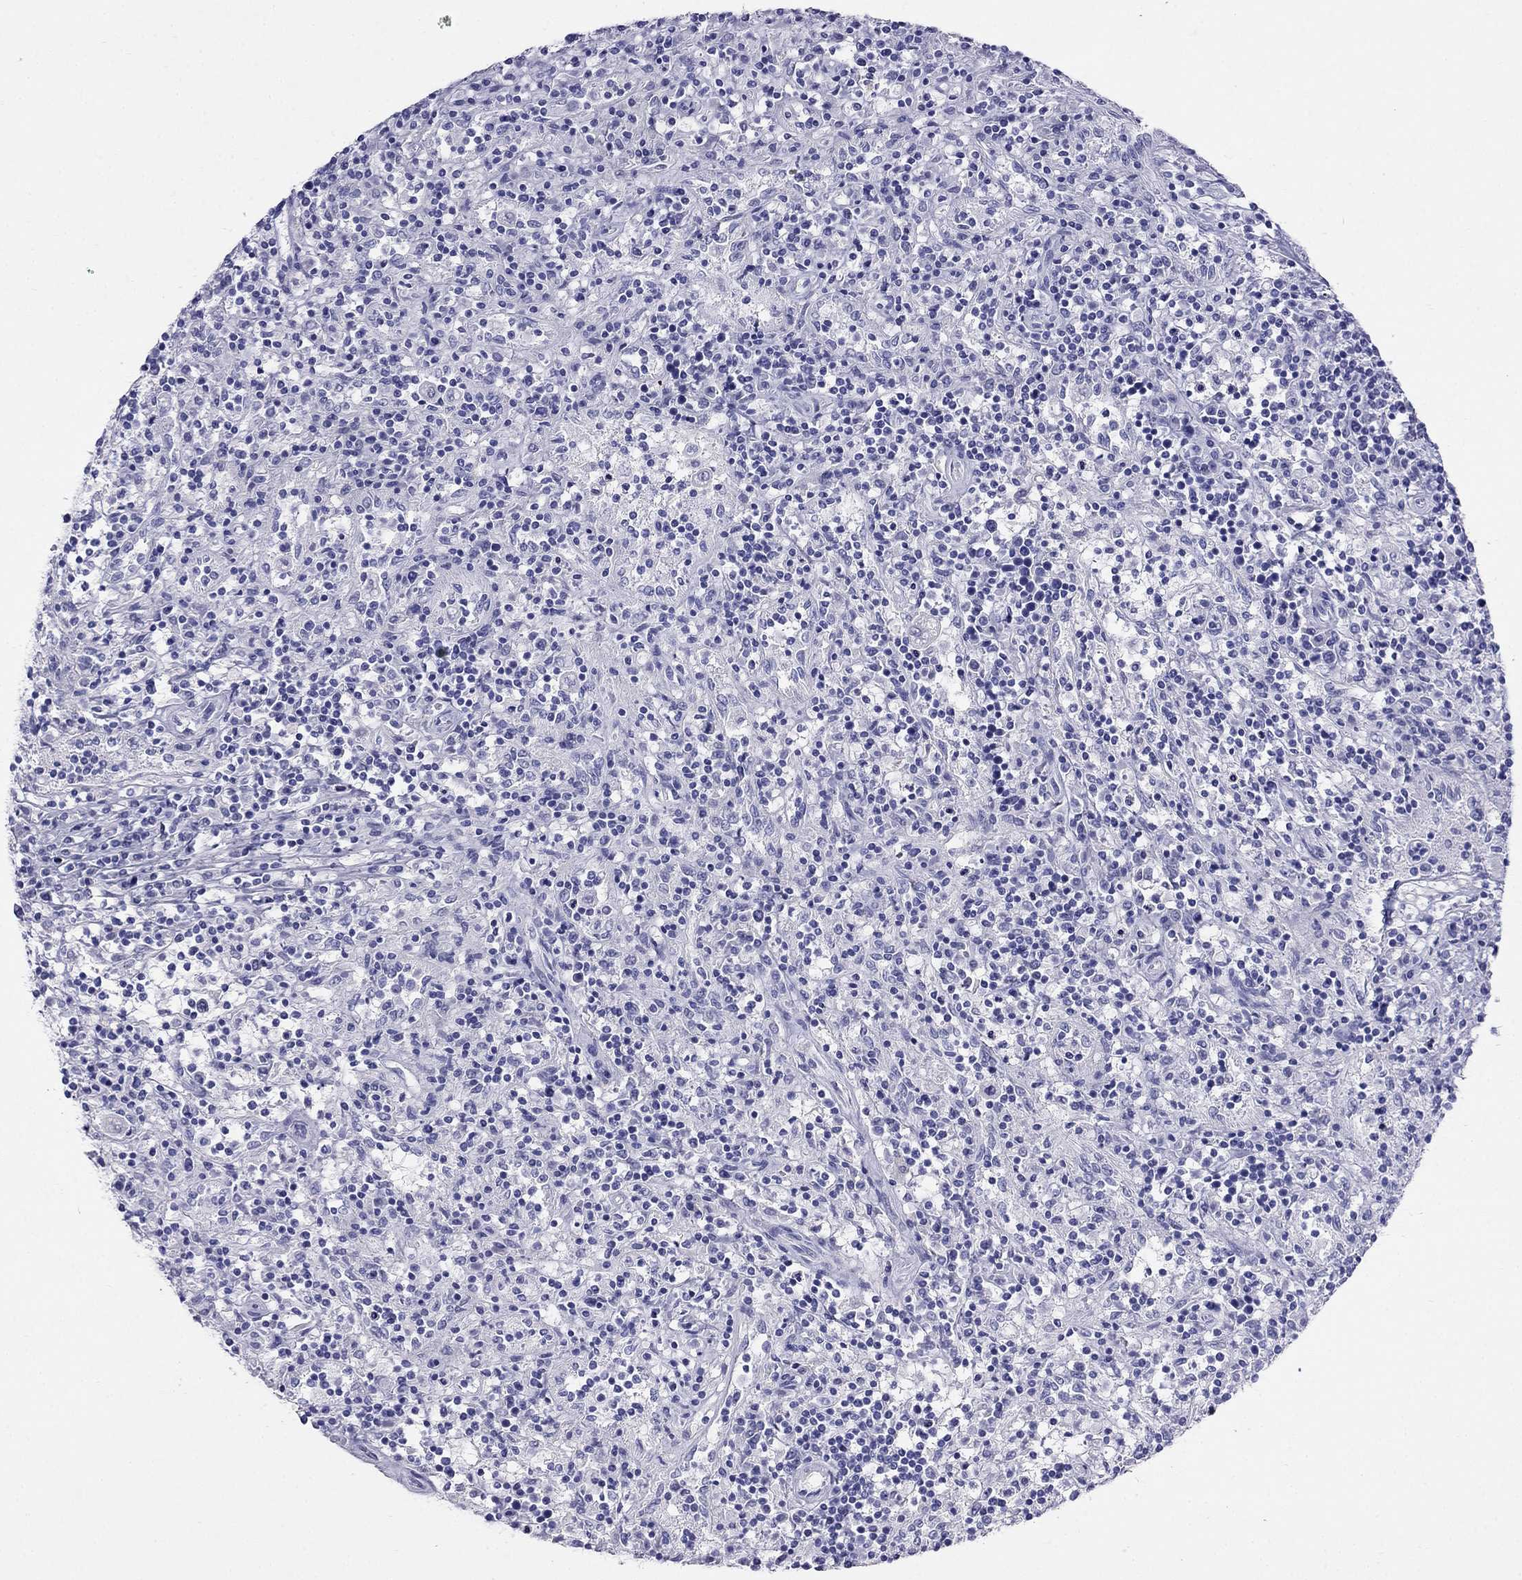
{"staining": {"intensity": "negative", "quantity": "none", "location": "none"}, "tissue": "lymphoma", "cell_type": "Tumor cells", "image_type": "cancer", "snomed": [{"axis": "morphology", "description": "Malignant lymphoma, non-Hodgkin's type, Low grade"}, {"axis": "topography", "description": "Spleen"}], "caption": "High power microscopy micrograph of an IHC histopathology image of malignant lymphoma, non-Hodgkin's type (low-grade), revealing no significant positivity in tumor cells.", "gene": "PPP1R36", "patient": {"sex": "male", "age": 62}}